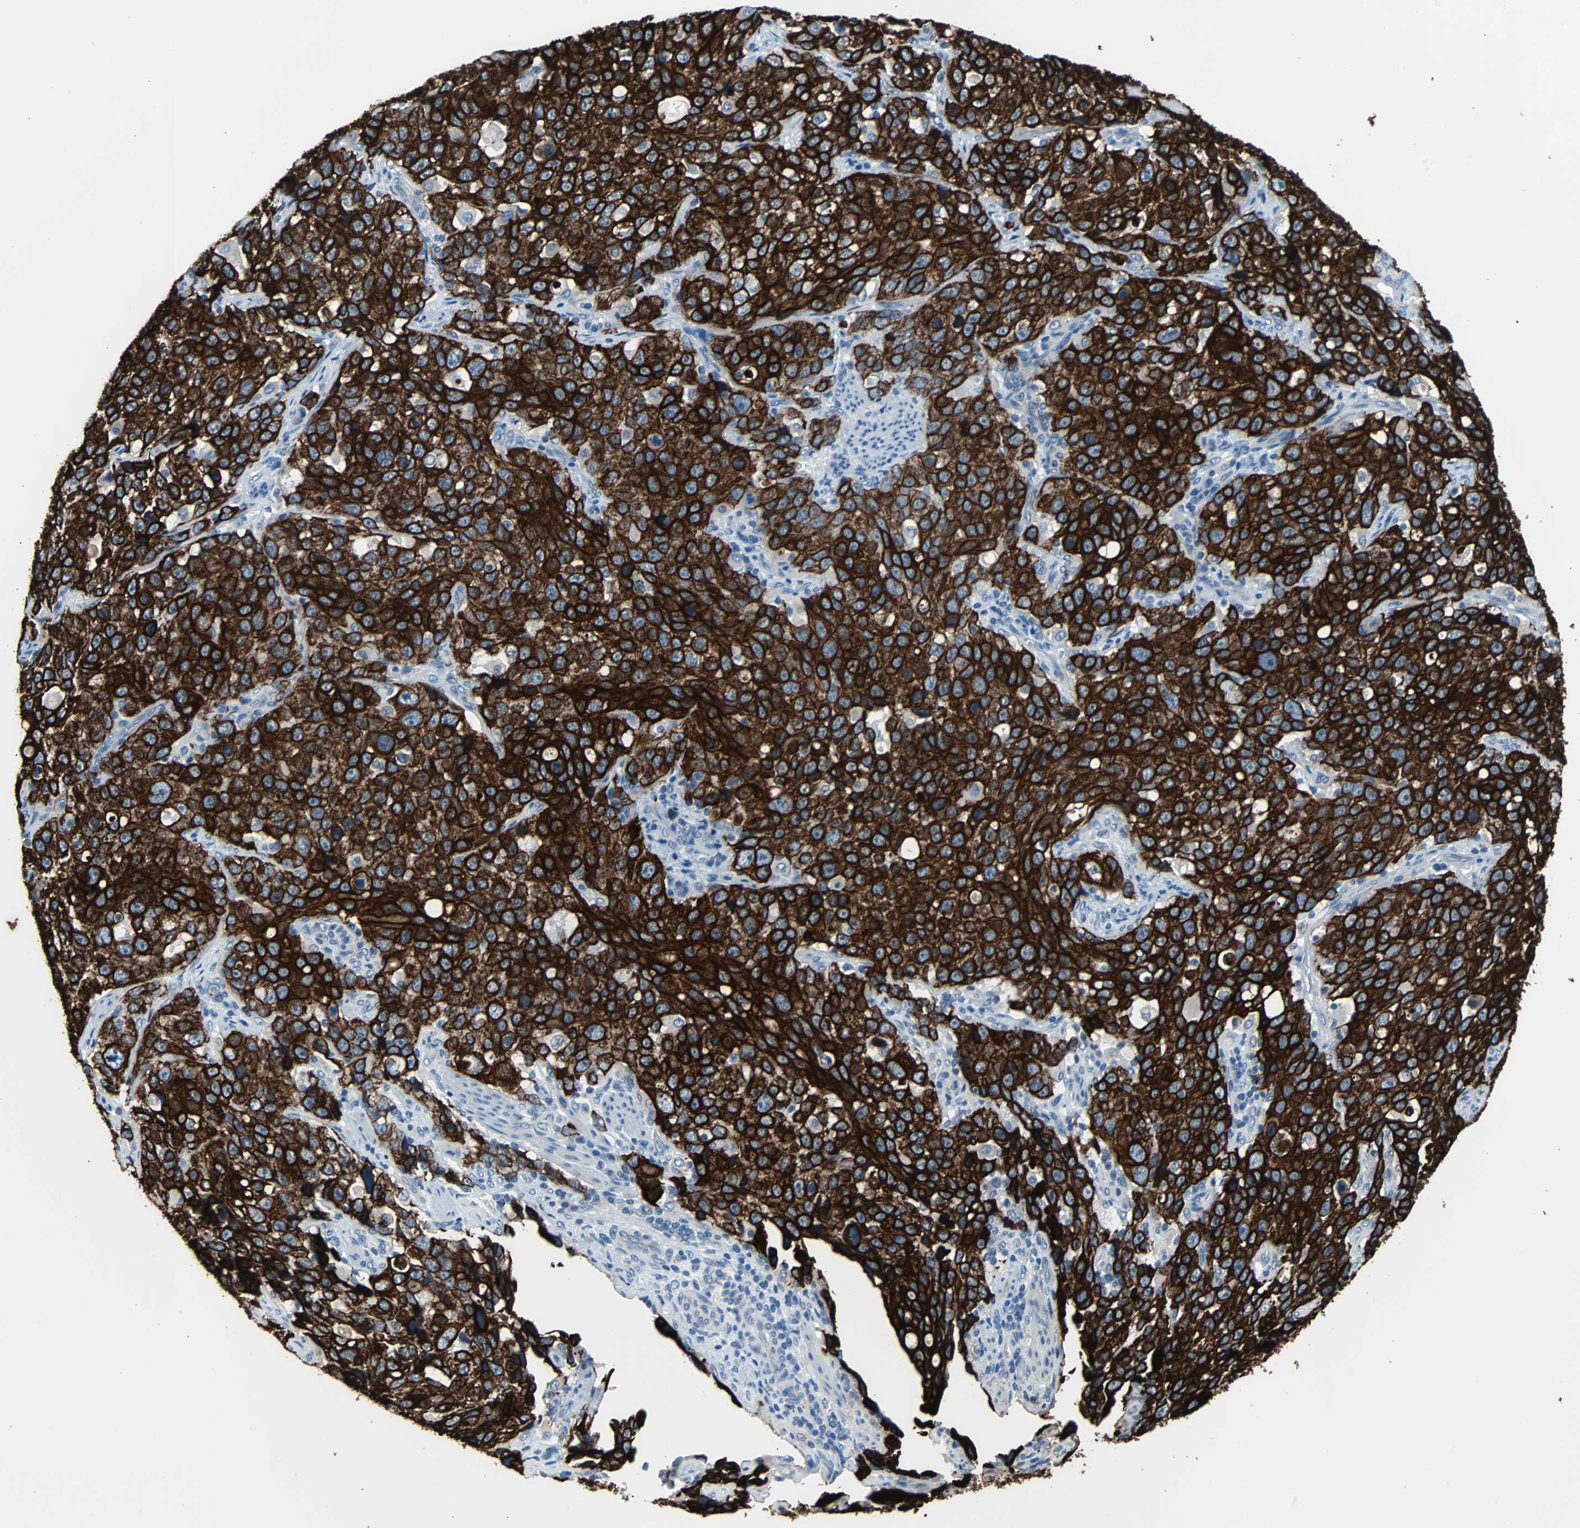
{"staining": {"intensity": "strong", "quantity": ">75%", "location": "cytoplasmic/membranous"}, "tissue": "stomach cancer", "cell_type": "Tumor cells", "image_type": "cancer", "snomed": [{"axis": "morphology", "description": "Normal tissue, NOS"}, {"axis": "morphology", "description": "Adenocarcinoma, NOS"}, {"axis": "topography", "description": "Stomach"}], "caption": "Immunohistochemistry micrograph of stomach cancer stained for a protein (brown), which displays high levels of strong cytoplasmic/membranous staining in about >75% of tumor cells.", "gene": "KRT7", "patient": {"sex": "male", "age": 48}}